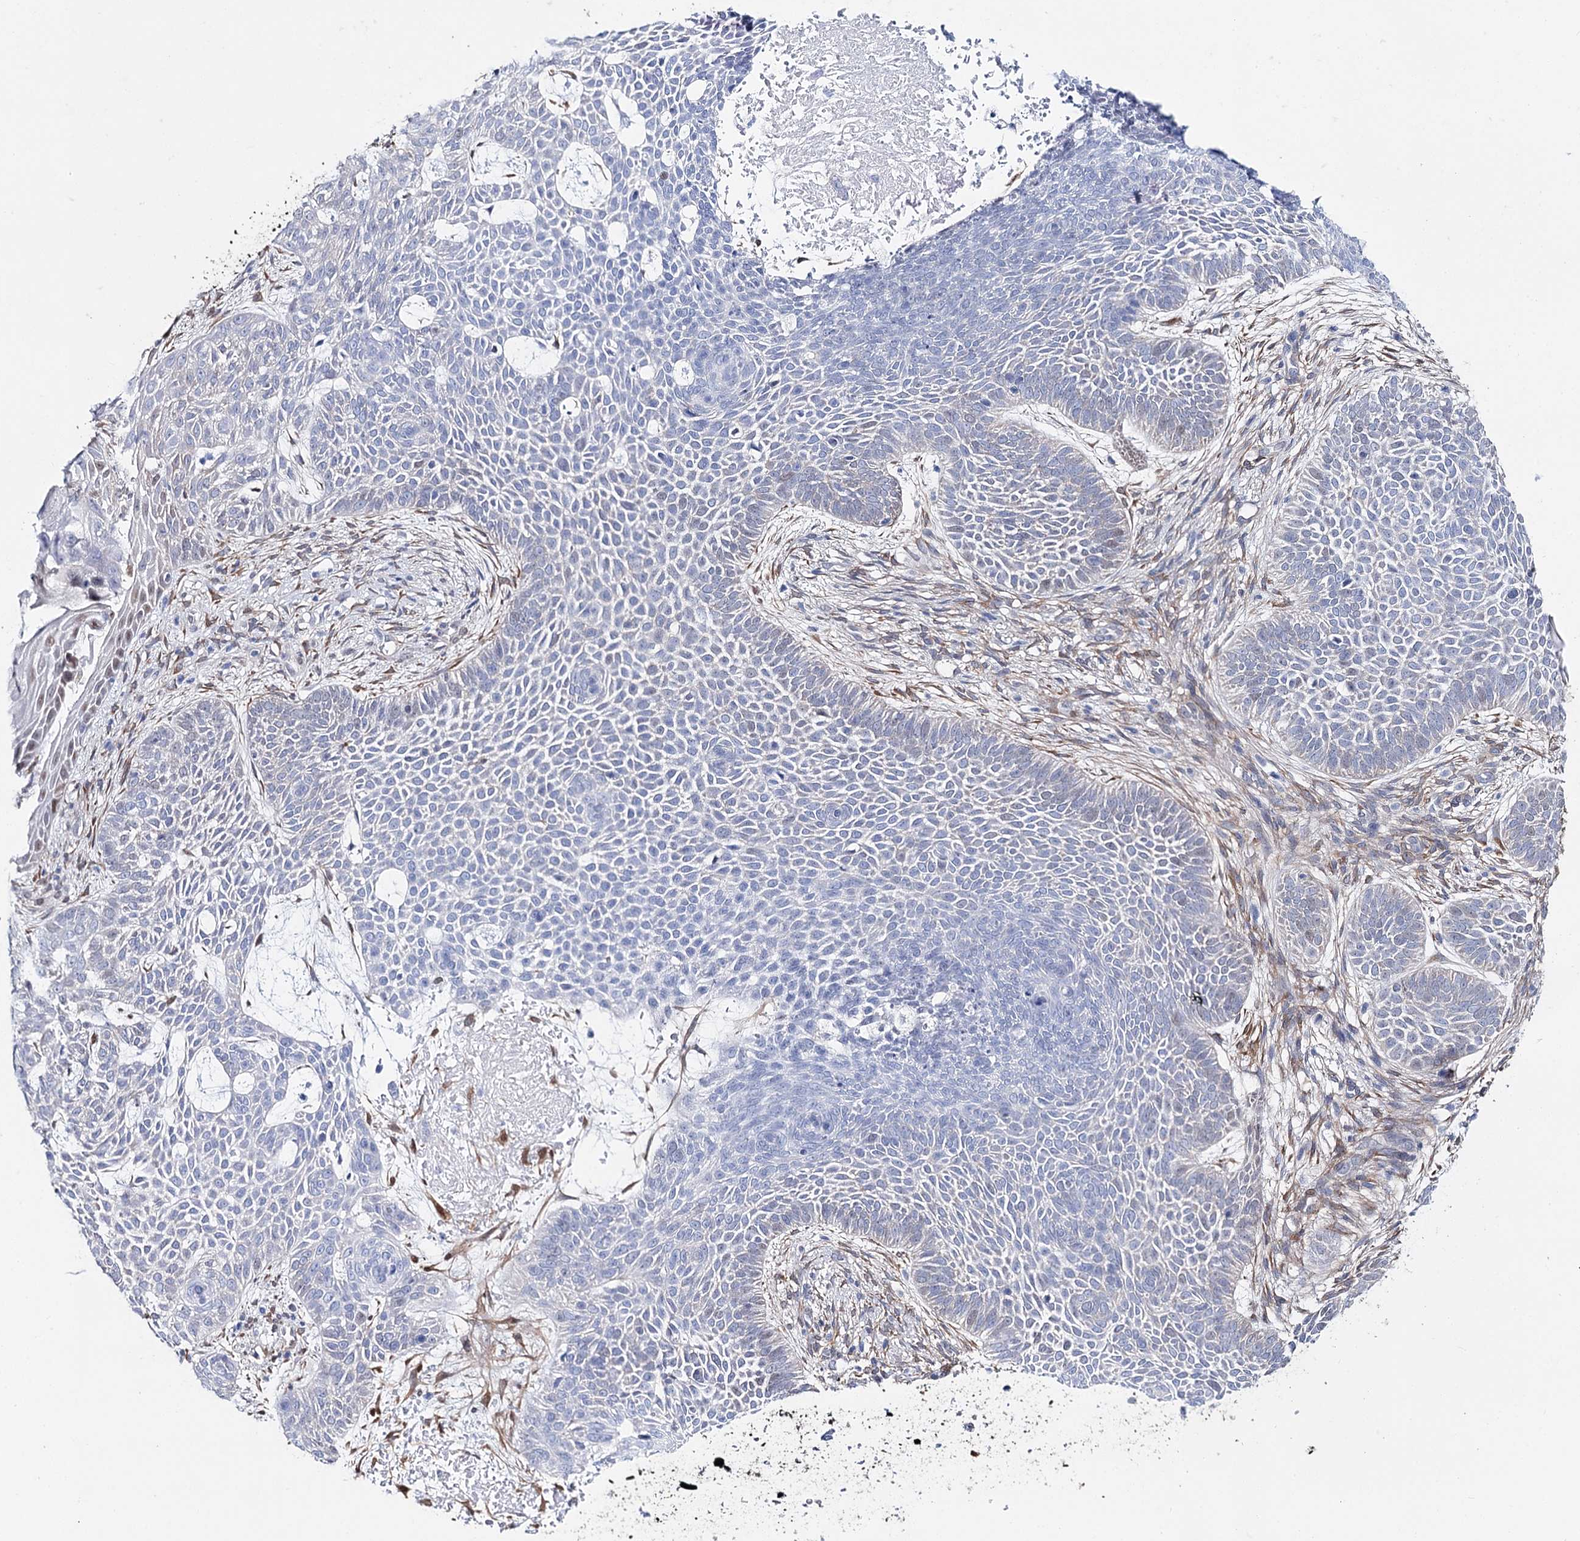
{"staining": {"intensity": "negative", "quantity": "none", "location": "none"}, "tissue": "skin cancer", "cell_type": "Tumor cells", "image_type": "cancer", "snomed": [{"axis": "morphology", "description": "Basal cell carcinoma"}, {"axis": "topography", "description": "Skin"}], "caption": "Protein analysis of skin basal cell carcinoma exhibits no significant staining in tumor cells. (Stains: DAB (3,3'-diaminobenzidine) IHC with hematoxylin counter stain, Microscopy: brightfield microscopy at high magnification).", "gene": "UGDH", "patient": {"sex": "male", "age": 85}}